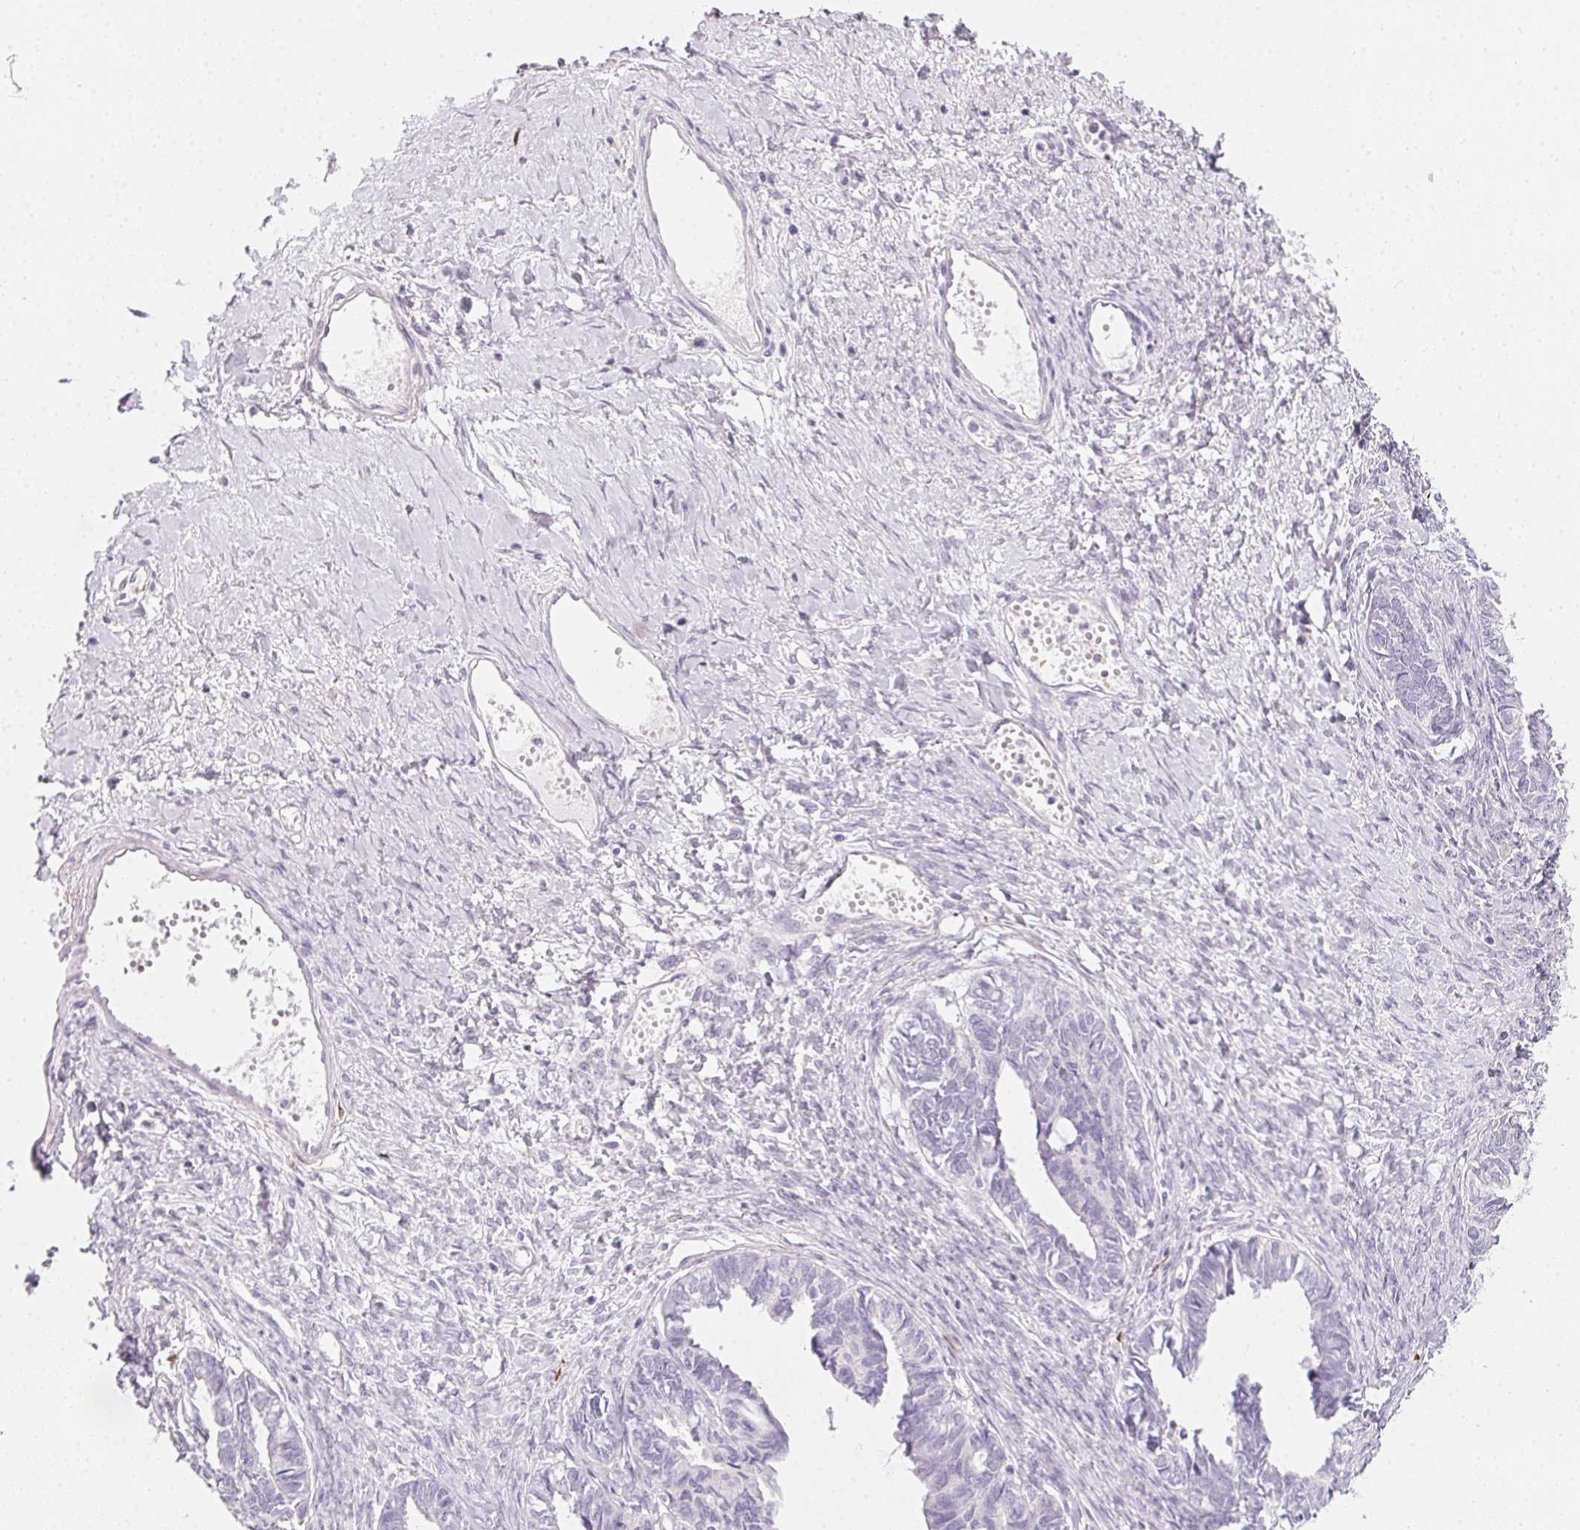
{"staining": {"intensity": "negative", "quantity": "none", "location": "none"}, "tissue": "ovarian cancer", "cell_type": "Tumor cells", "image_type": "cancer", "snomed": [{"axis": "morphology", "description": "Cystadenocarcinoma, mucinous, NOS"}, {"axis": "topography", "description": "Ovary"}], "caption": "A micrograph of ovarian cancer stained for a protein reveals no brown staining in tumor cells.", "gene": "MYL4", "patient": {"sex": "female", "age": 61}}